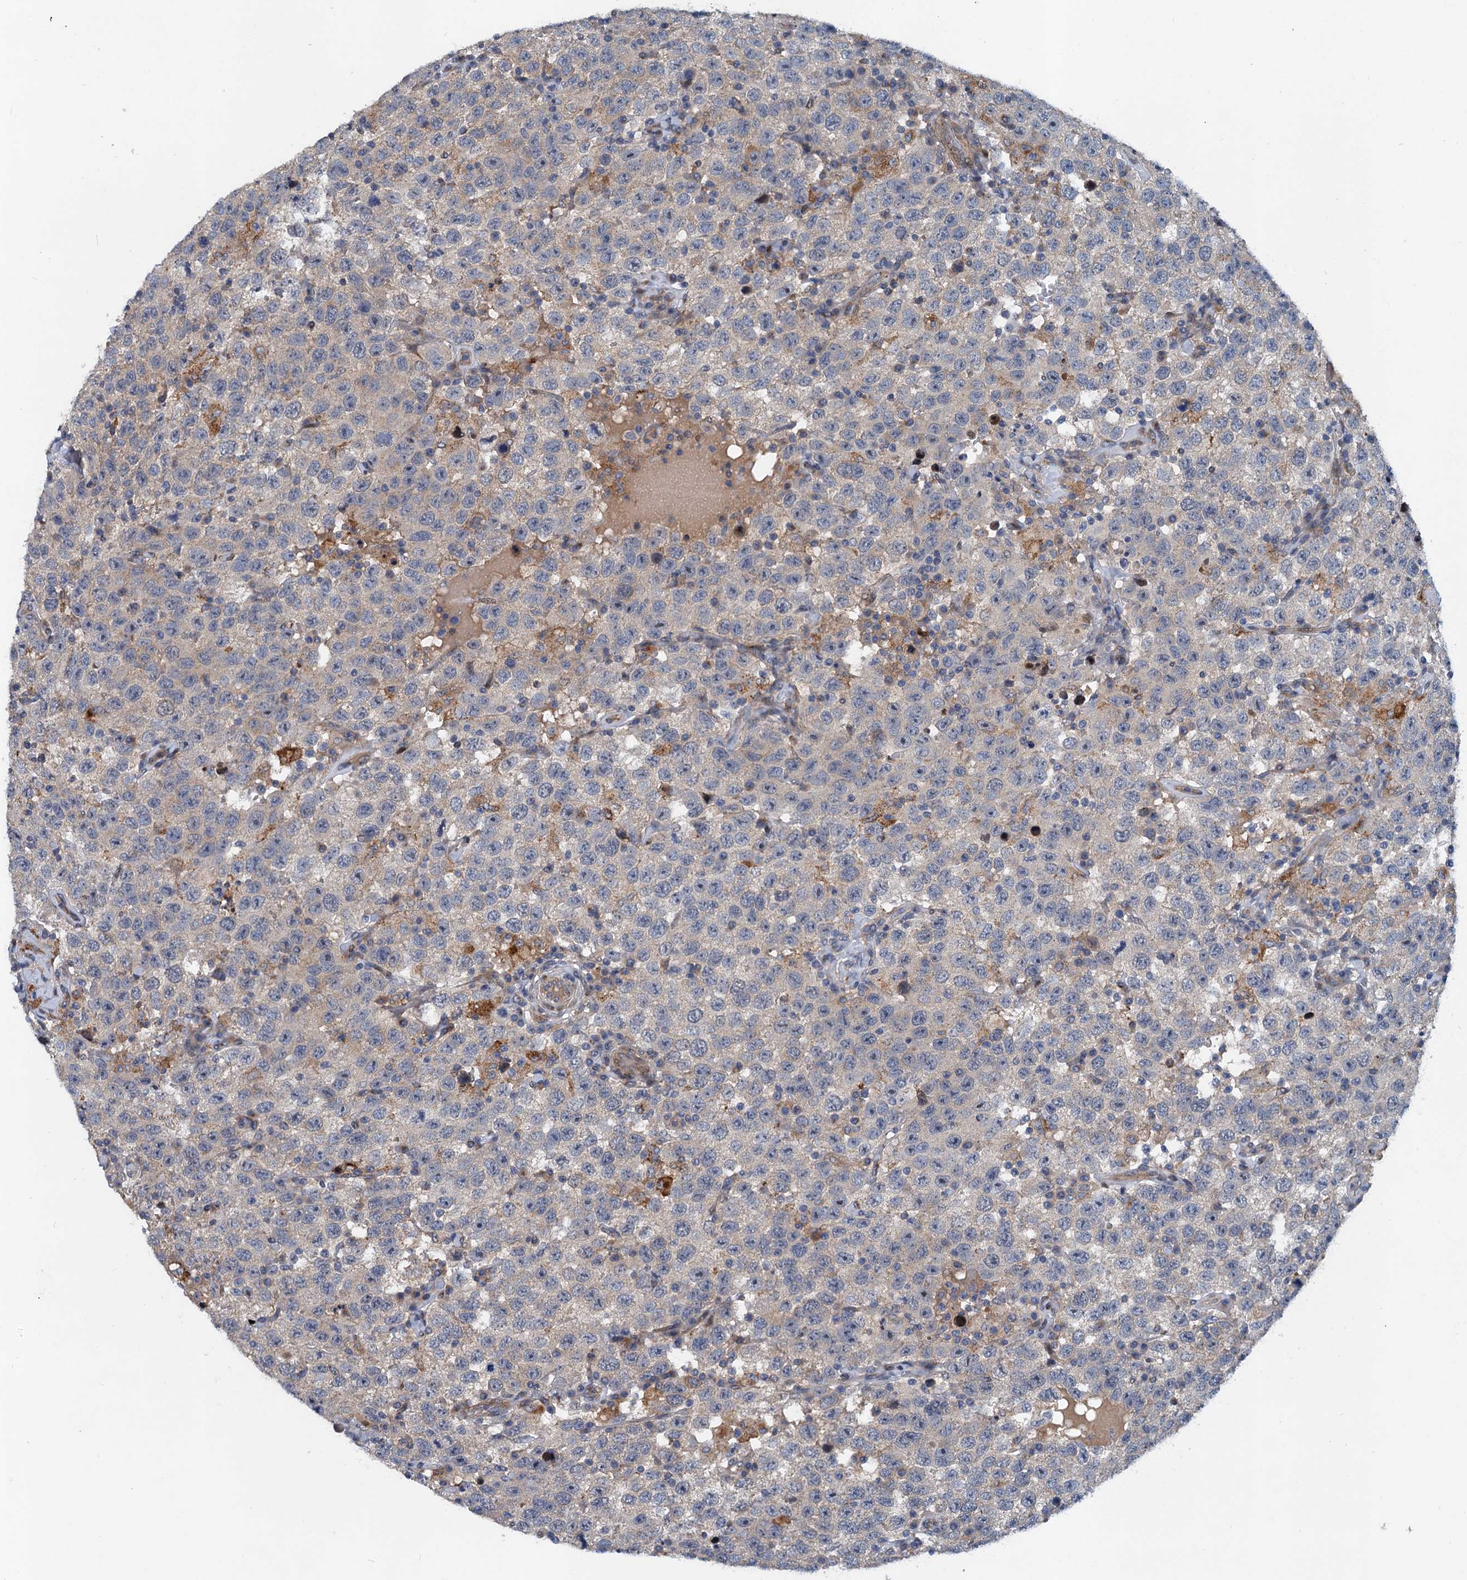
{"staining": {"intensity": "negative", "quantity": "none", "location": "none"}, "tissue": "testis cancer", "cell_type": "Tumor cells", "image_type": "cancer", "snomed": [{"axis": "morphology", "description": "Seminoma, NOS"}, {"axis": "topography", "description": "Testis"}], "caption": "Testis cancer was stained to show a protein in brown. There is no significant positivity in tumor cells.", "gene": "NBEA", "patient": {"sex": "male", "age": 41}}